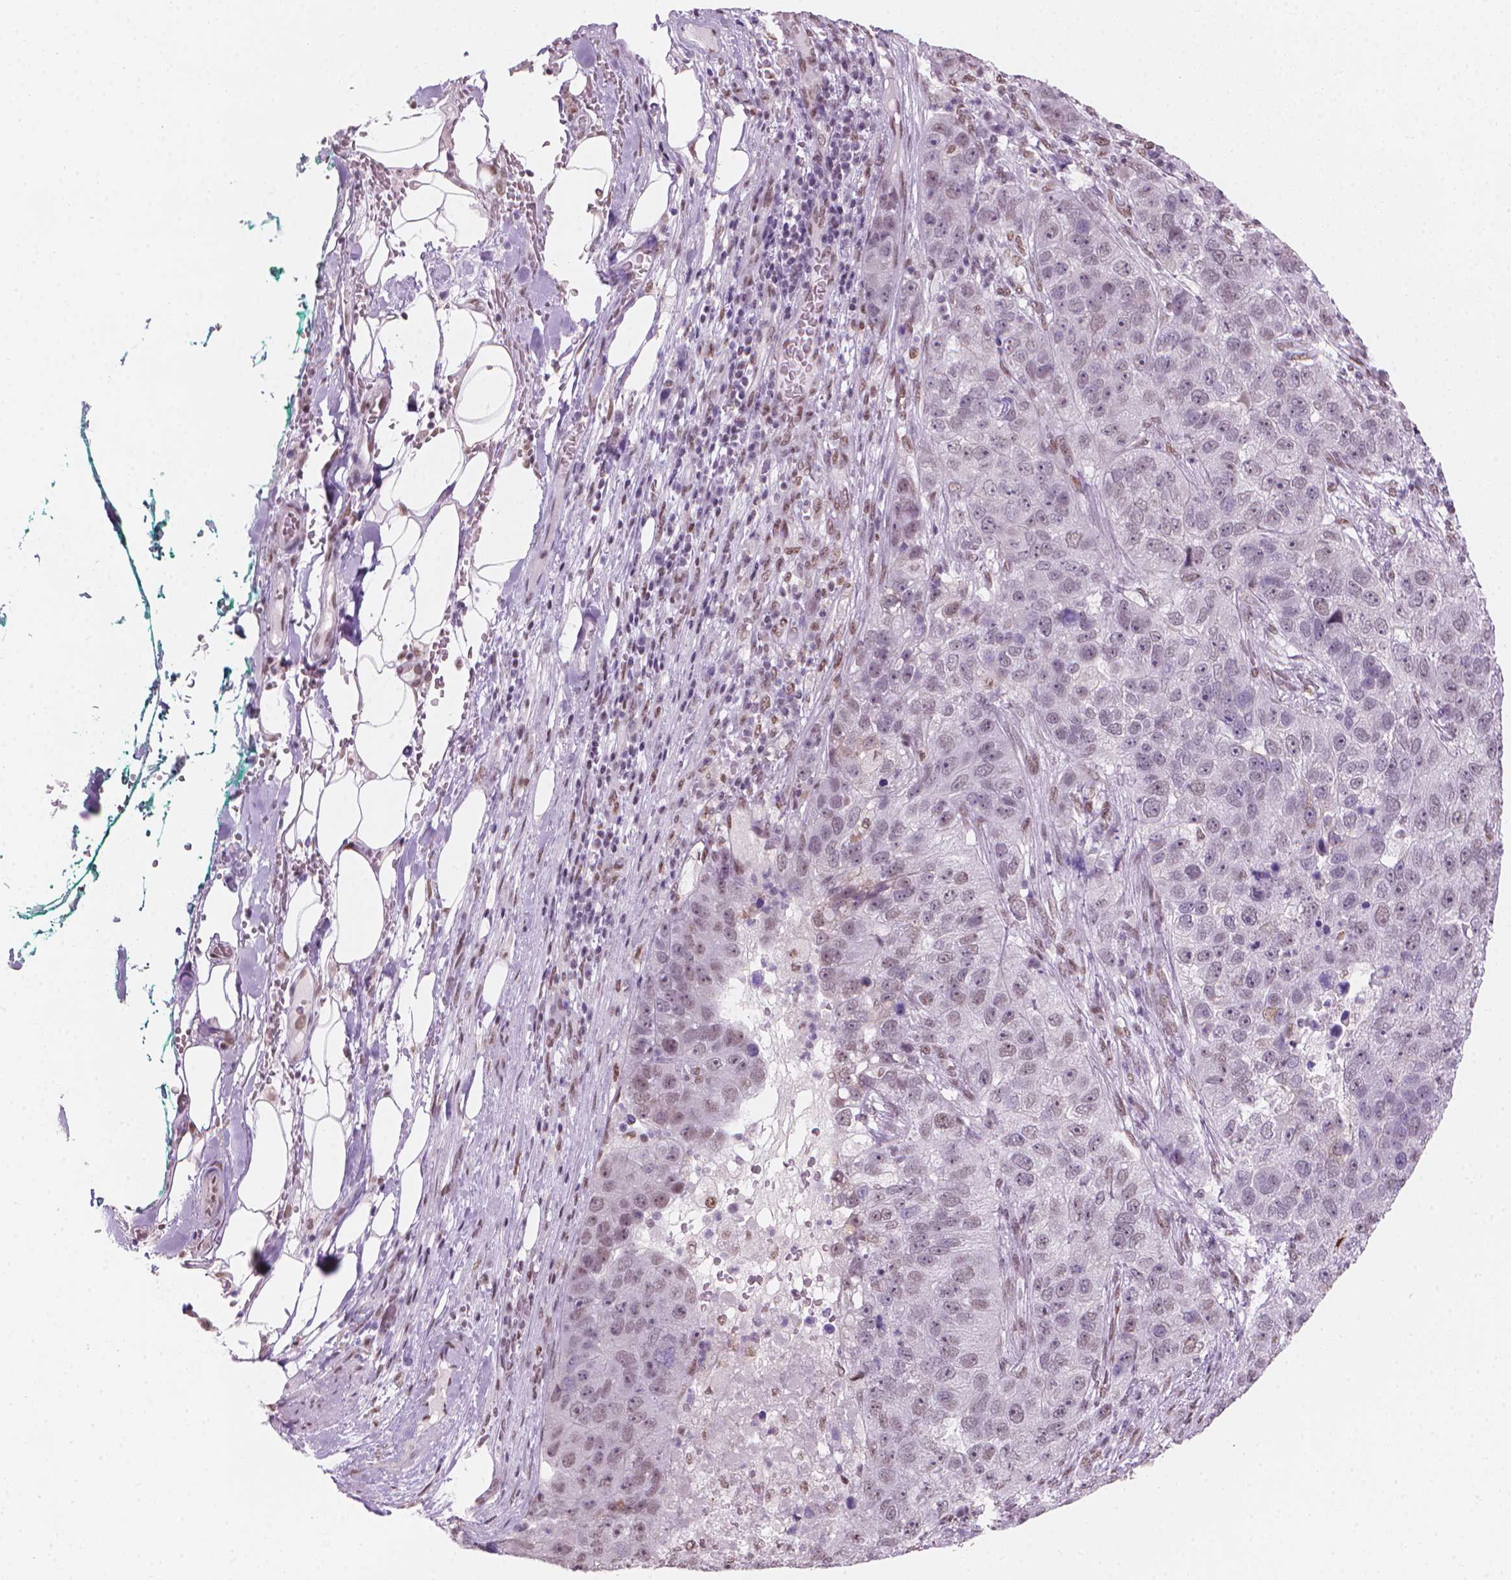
{"staining": {"intensity": "weak", "quantity": "<25%", "location": "nuclear"}, "tissue": "pancreatic cancer", "cell_type": "Tumor cells", "image_type": "cancer", "snomed": [{"axis": "morphology", "description": "Adenocarcinoma, NOS"}, {"axis": "topography", "description": "Pancreas"}], "caption": "Tumor cells show no significant expression in adenocarcinoma (pancreatic).", "gene": "PIAS2", "patient": {"sex": "female", "age": 61}}